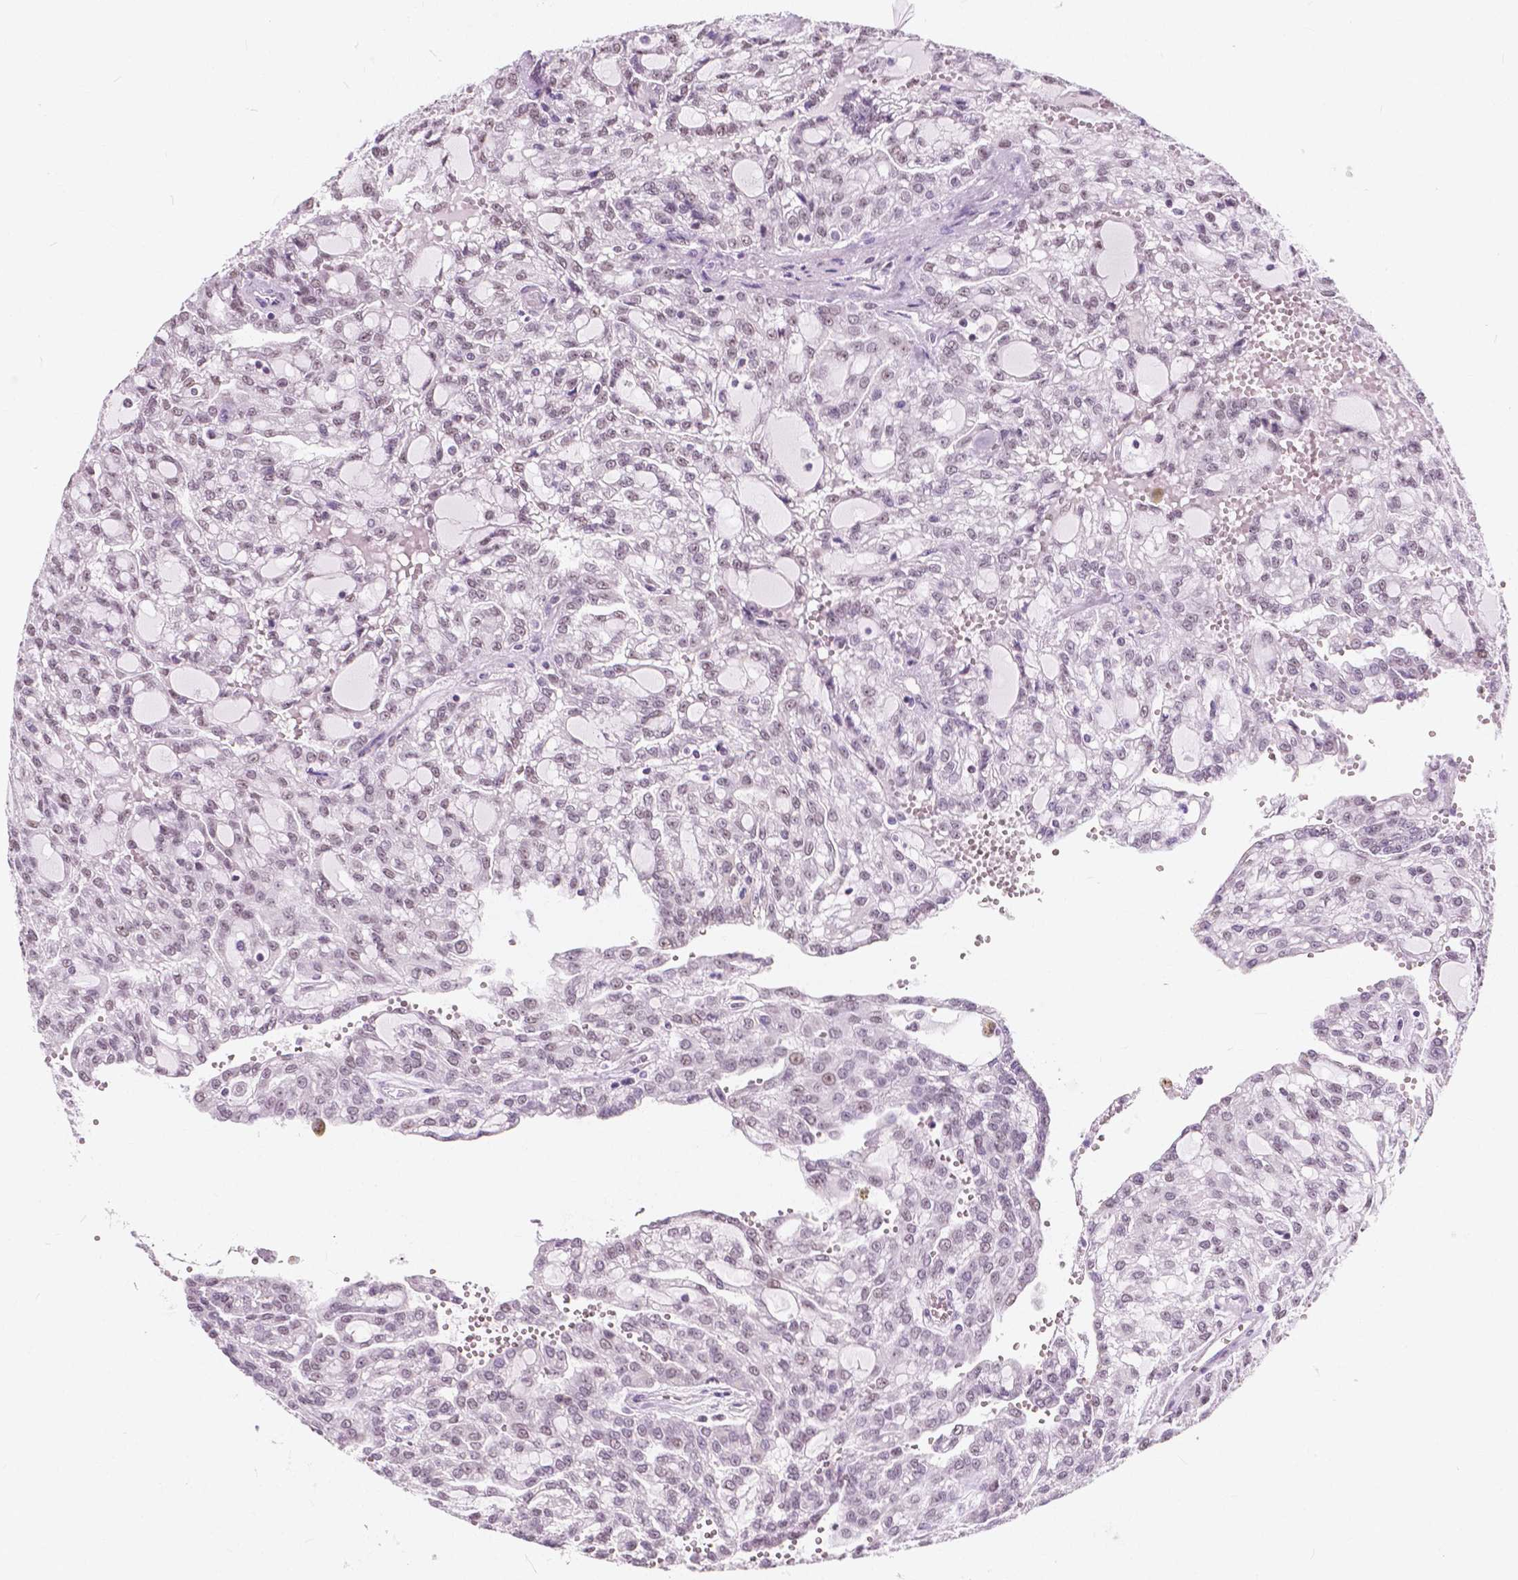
{"staining": {"intensity": "negative", "quantity": "none", "location": "none"}, "tissue": "renal cancer", "cell_type": "Tumor cells", "image_type": "cancer", "snomed": [{"axis": "morphology", "description": "Adenocarcinoma, NOS"}, {"axis": "topography", "description": "Kidney"}], "caption": "IHC of human renal cancer (adenocarcinoma) exhibits no positivity in tumor cells.", "gene": "NOLC1", "patient": {"sex": "male", "age": 63}}